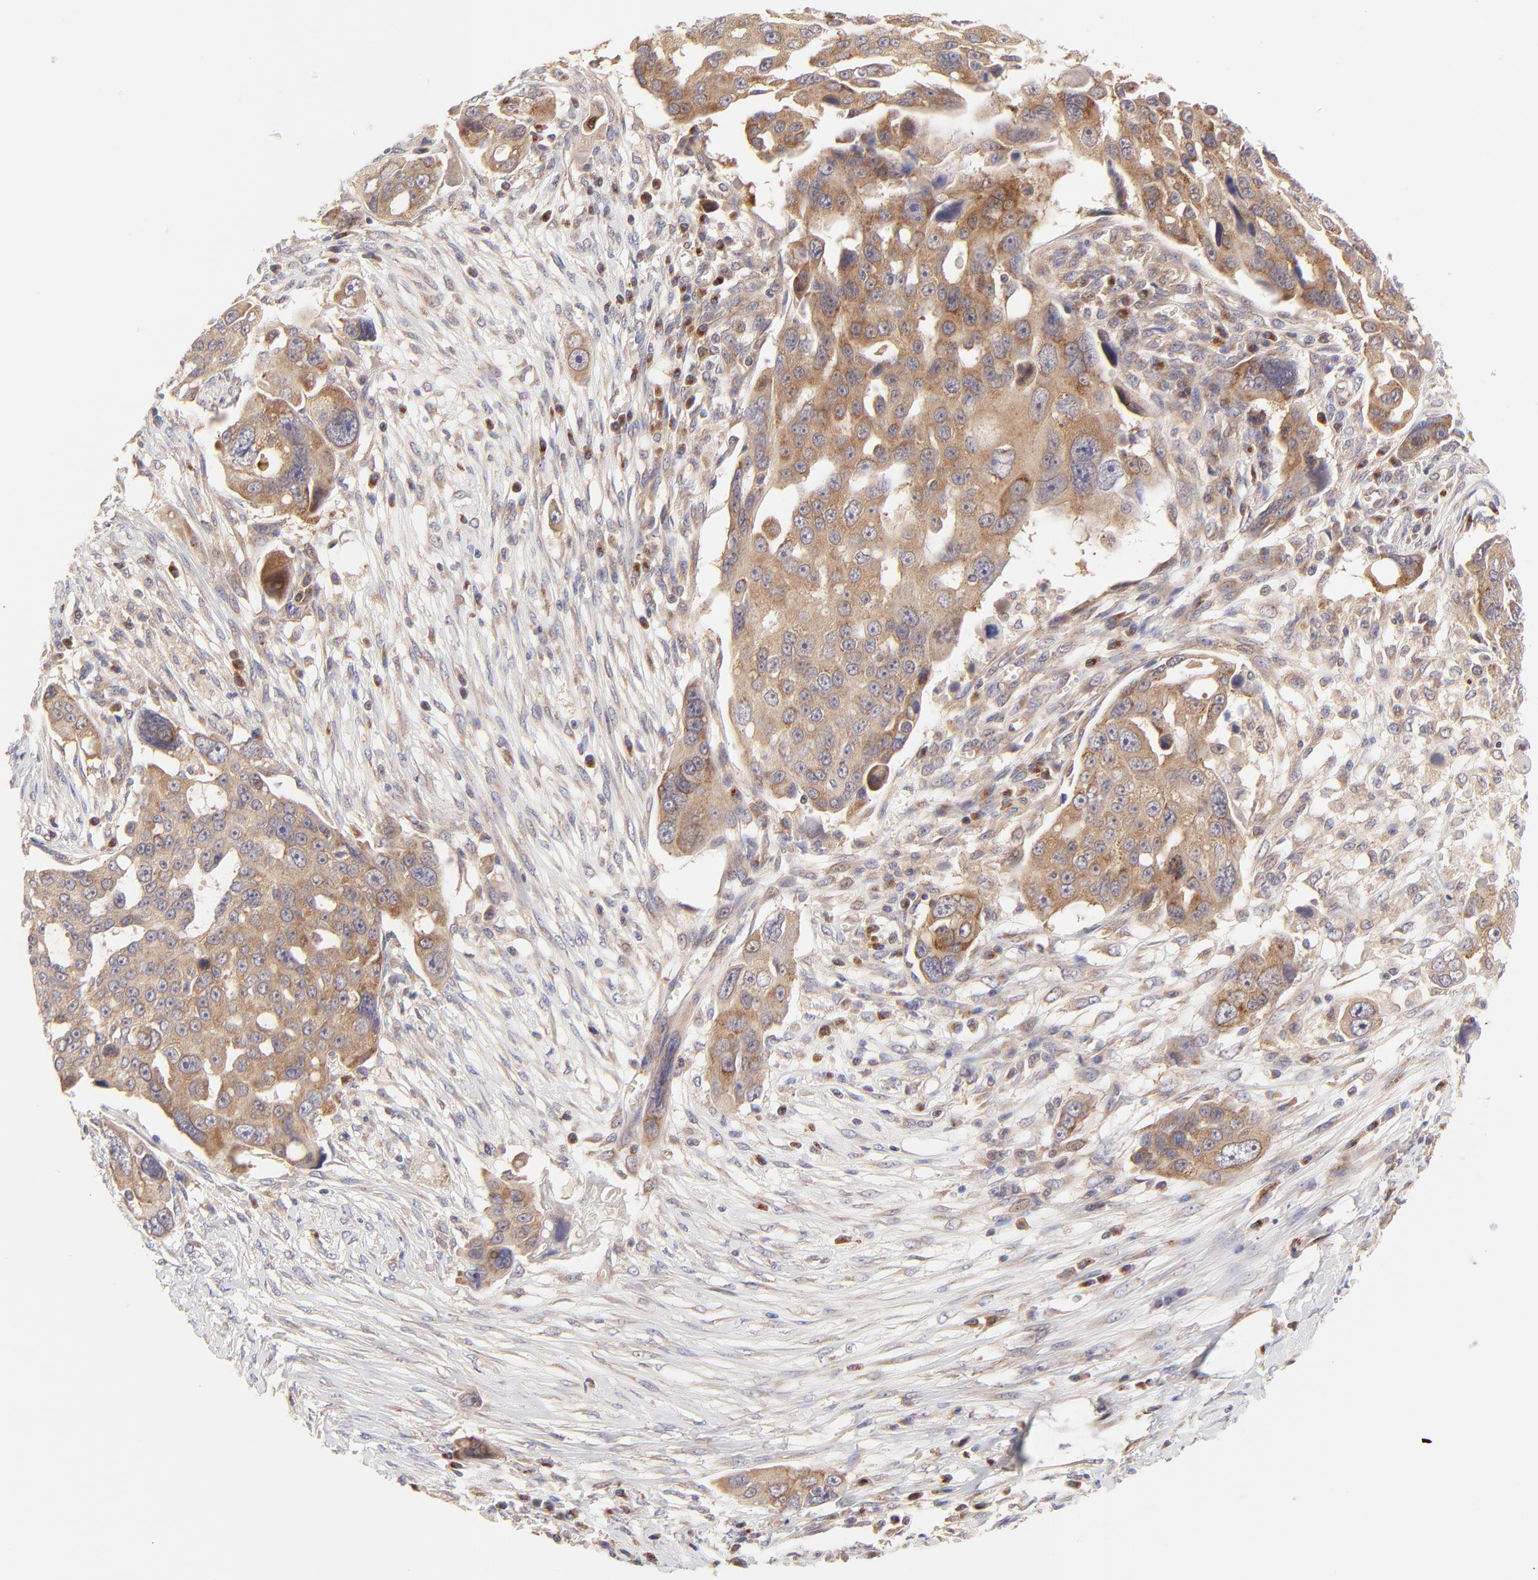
{"staining": {"intensity": "moderate", "quantity": ">75%", "location": "cytoplasmic/membranous"}, "tissue": "ovarian cancer", "cell_type": "Tumor cells", "image_type": "cancer", "snomed": [{"axis": "morphology", "description": "Carcinoma, endometroid"}, {"axis": "topography", "description": "Ovary"}], "caption": "This is a photomicrograph of immunohistochemistry (IHC) staining of ovarian cancer, which shows moderate expression in the cytoplasmic/membranous of tumor cells.", "gene": "TNRC6B", "patient": {"sex": "female", "age": 75}}